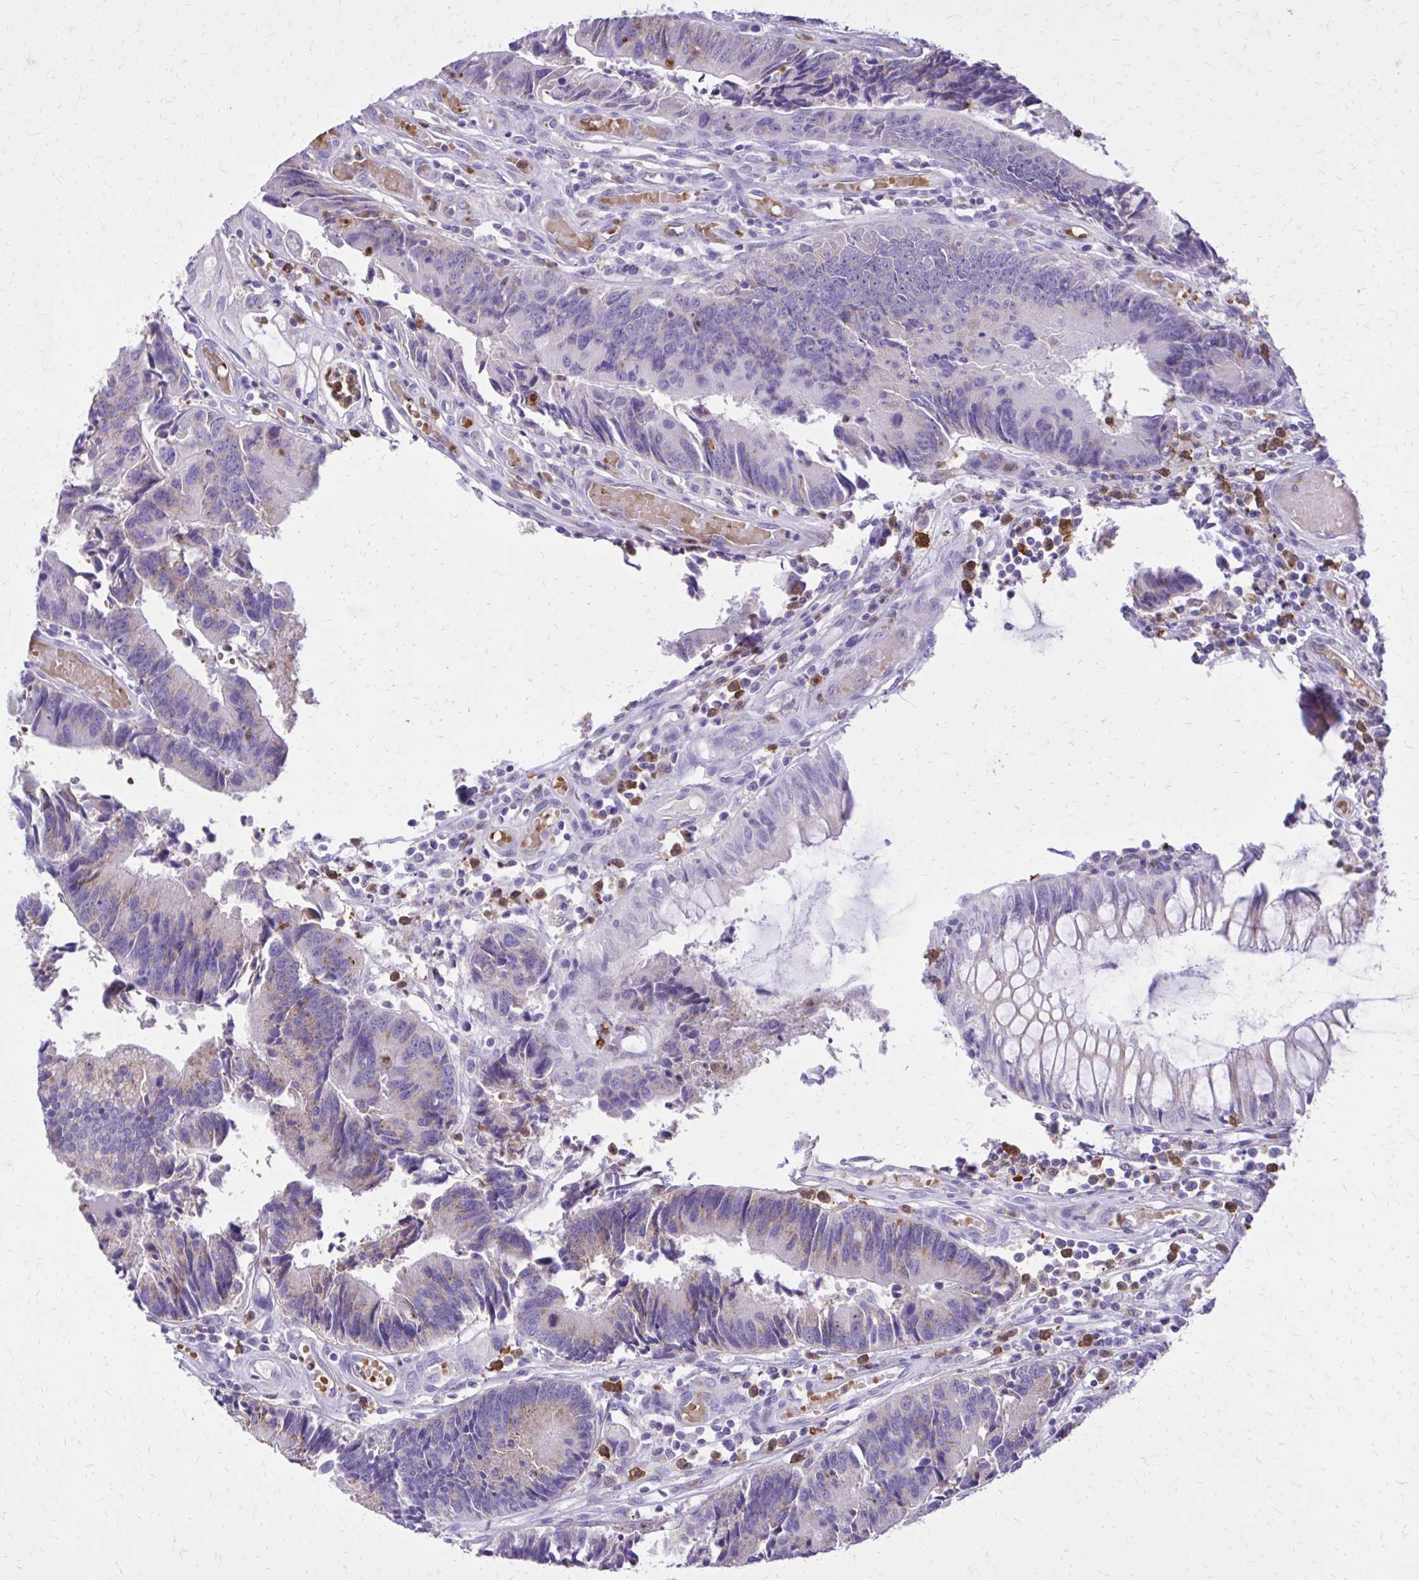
{"staining": {"intensity": "weak", "quantity": "<25%", "location": "cytoplasmic/membranous"}, "tissue": "colorectal cancer", "cell_type": "Tumor cells", "image_type": "cancer", "snomed": [{"axis": "morphology", "description": "Adenocarcinoma, NOS"}, {"axis": "topography", "description": "Colon"}], "caption": "Tumor cells show no significant protein expression in adenocarcinoma (colorectal).", "gene": "CAT", "patient": {"sex": "female", "age": 67}}